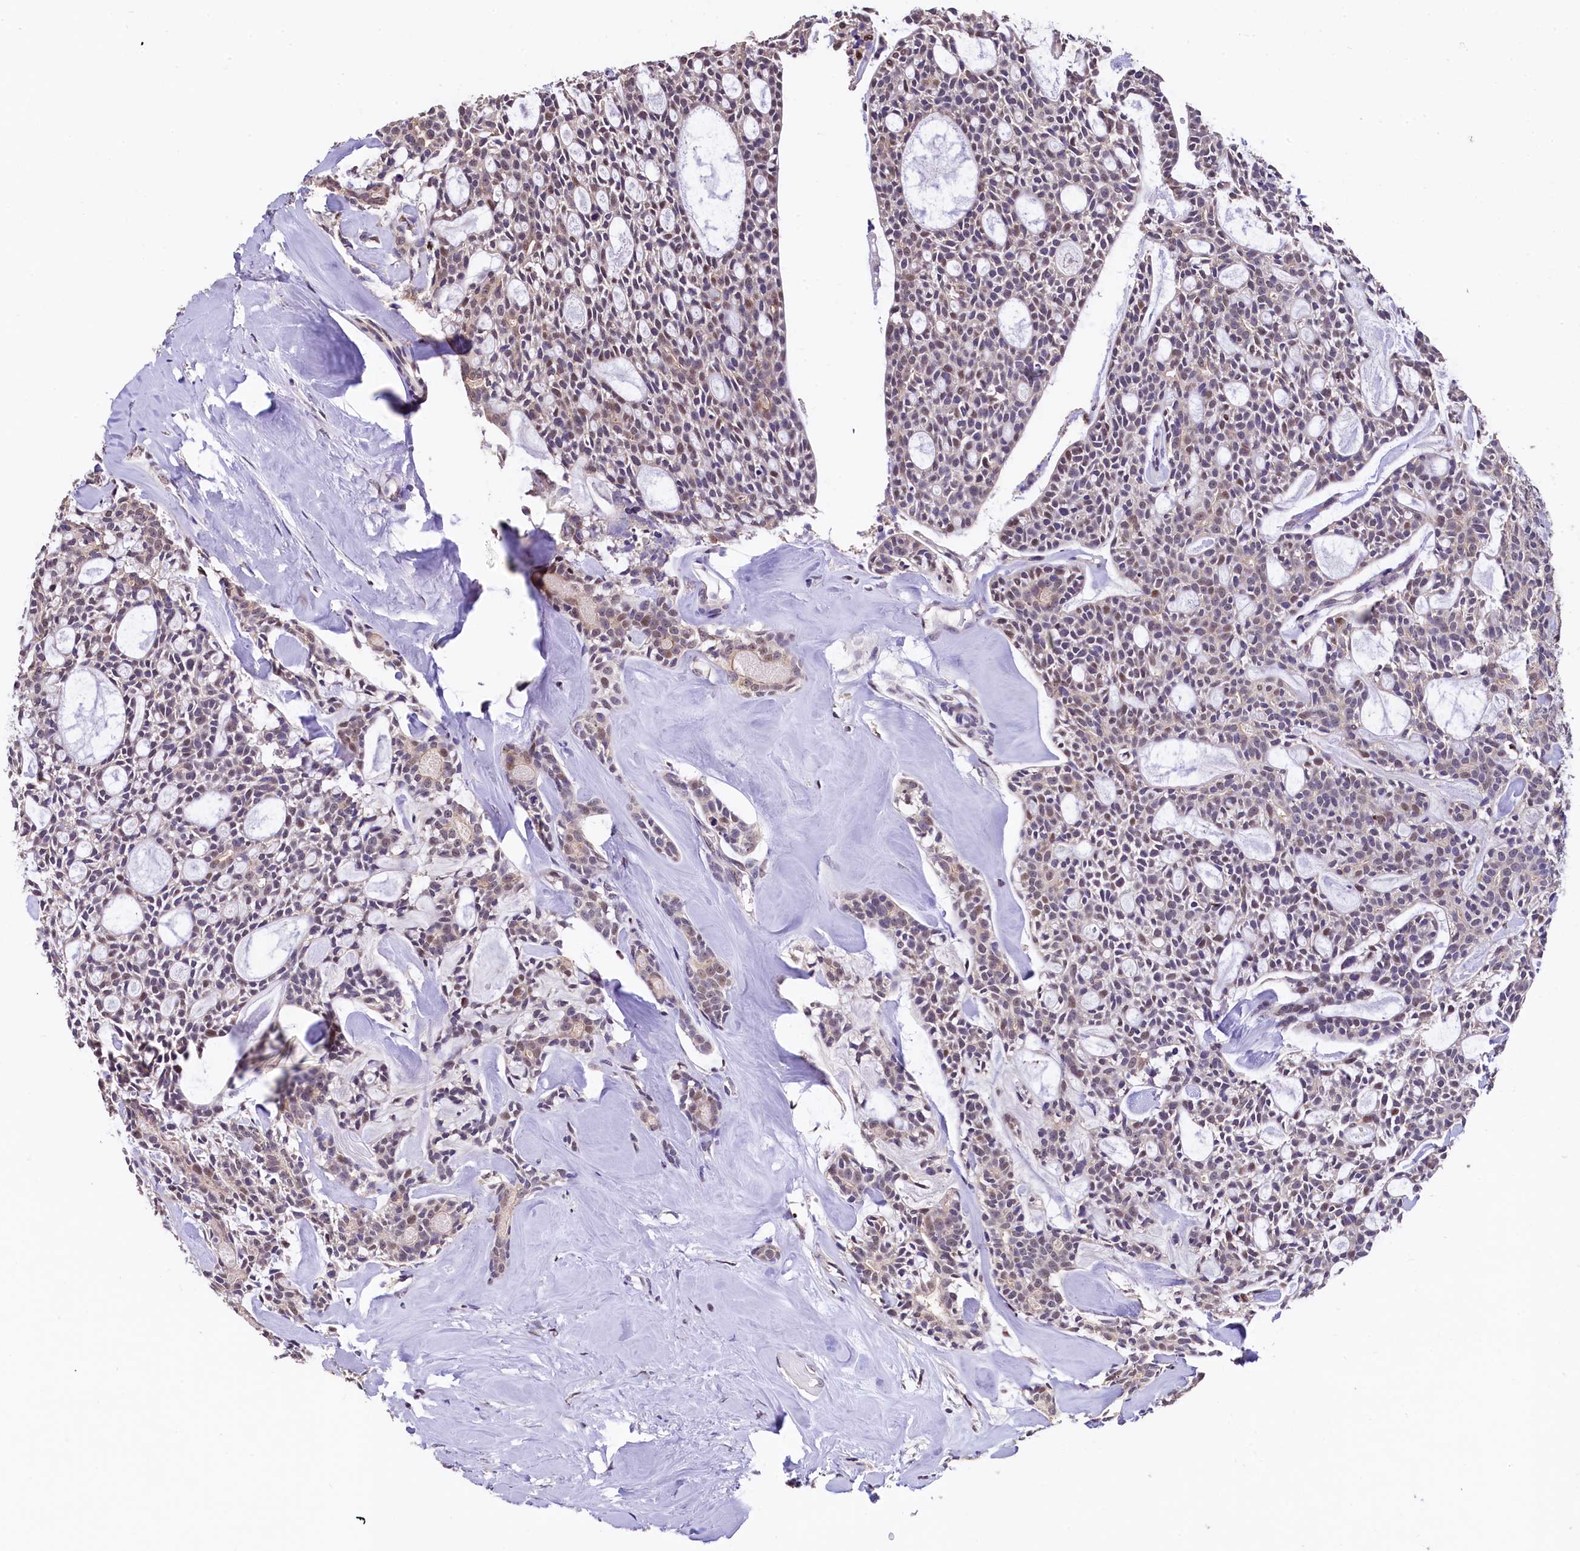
{"staining": {"intensity": "weak", "quantity": "25%-75%", "location": "nuclear"}, "tissue": "head and neck cancer", "cell_type": "Tumor cells", "image_type": "cancer", "snomed": [{"axis": "morphology", "description": "Adenocarcinoma, NOS"}, {"axis": "topography", "description": "Salivary gland"}, {"axis": "topography", "description": "Head-Neck"}], "caption": "An immunohistochemistry photomicrograph of tumor tissue is shown. Protein staining in brown shows weak nuclear positivity in head and neck cancer (adenocarcinoma) within tumor cells. Immunohistochemistry (ihc) stains the protein of interest in brown and the nuclei are stained blue.", "gene": "HECTD4", "patient": {"sex": "male", "age": 55}}